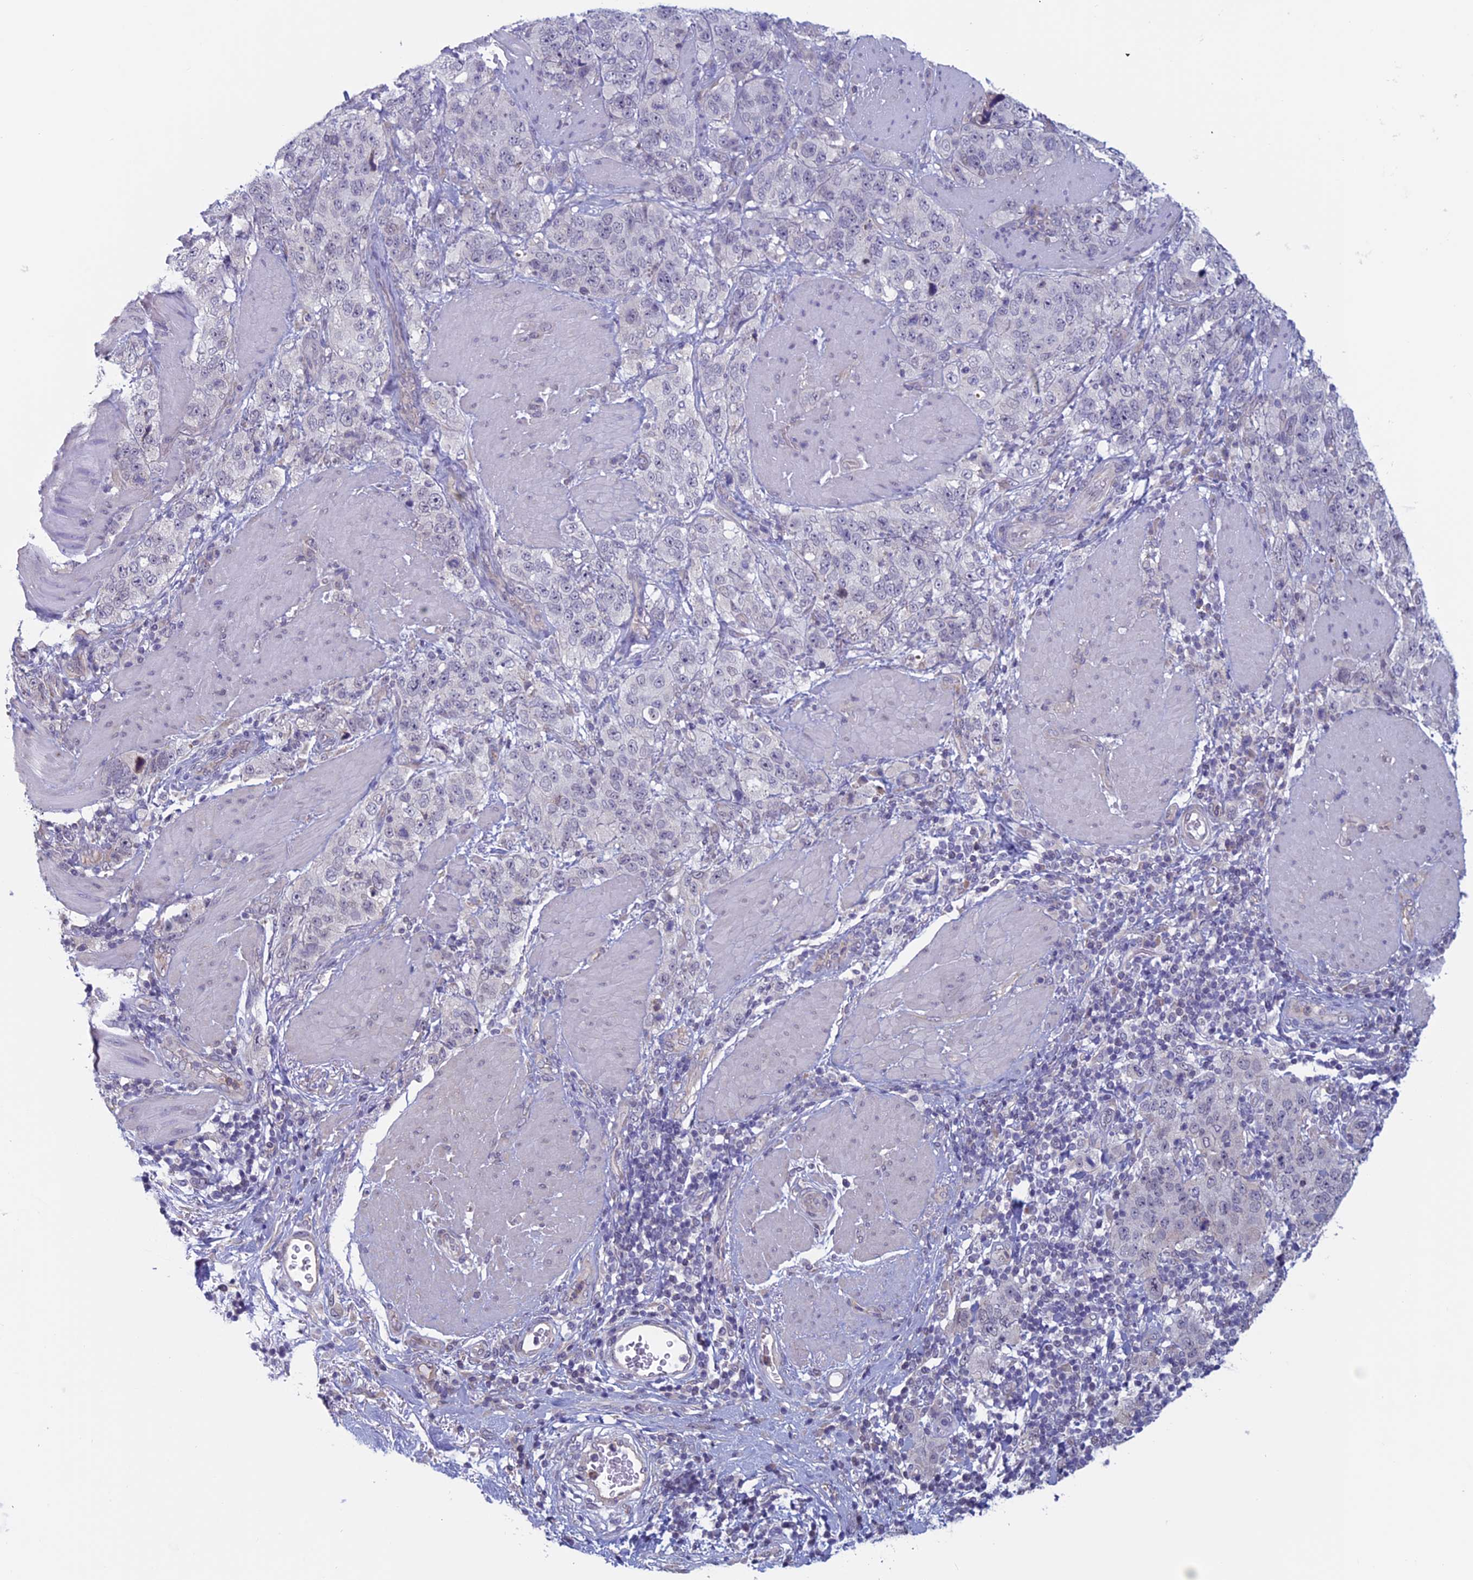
{"staining": {"intensity": "negative", "quantity": "none", "location": "none"}, "tissue": "stomach cancer", "cell_type": "Tumor cells", "image_type": "cancer", "snomed": [{"axis": "morphology", "description": "Adenocarcinoma, NOS"}, {"axis": "topography", "description": "Stomach"}], "caption": "The IHC photomicrograph has no significant staining in tumor cells of stomach cancer tissue. (DAB (3,3'-diaminobenzidine) immunohistochemistry (IHC) visualized using brightfield microscopy, high magnification).", "gene": "SLC1A6", "patient": {"sex": "male", "age": 48}}